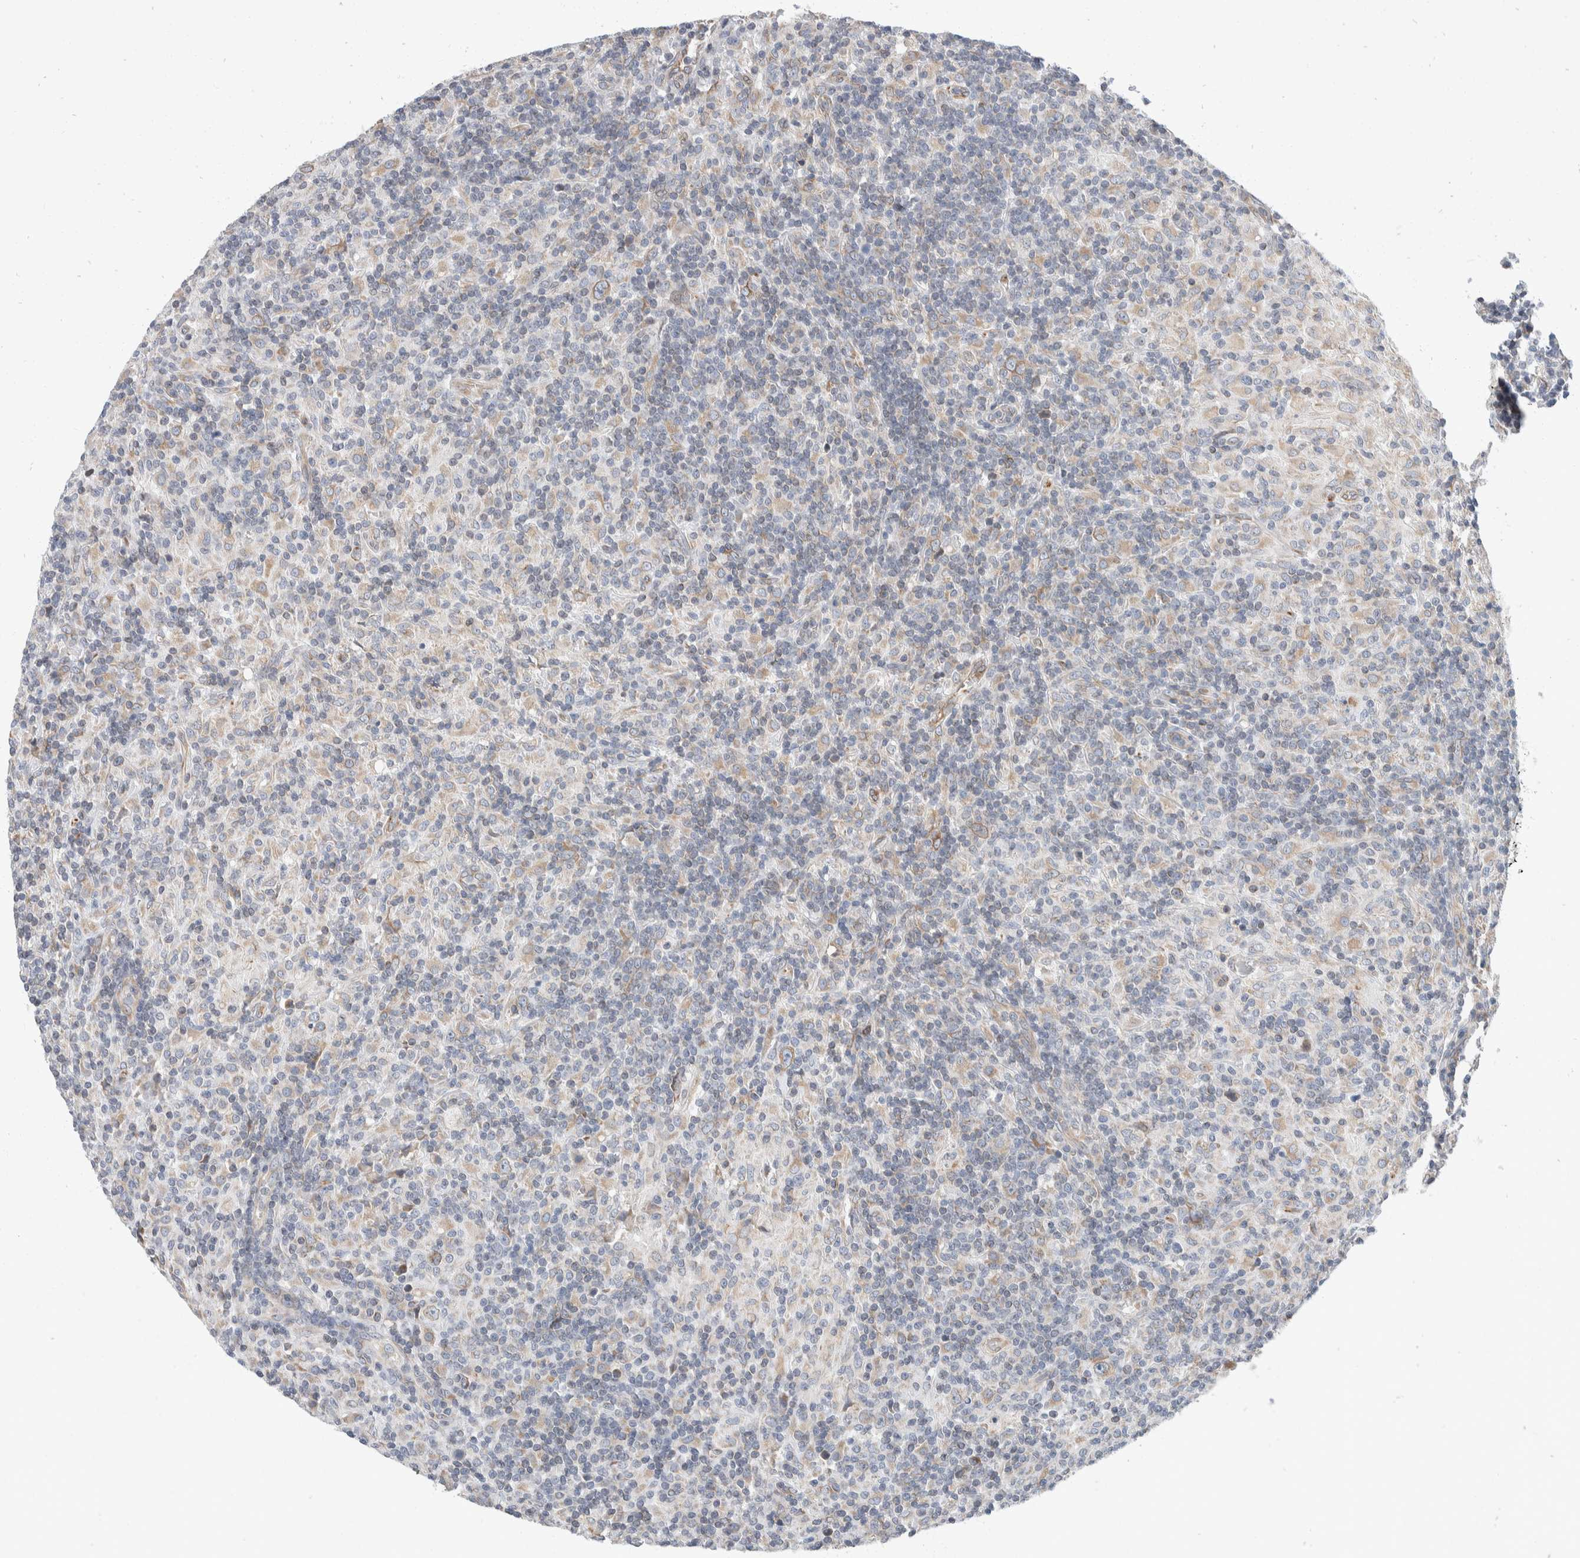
{"staining": {"intensity": "weak", "quantity": ">75%", "location": "cytoplasmic/membranous"}, "tissue": "lymphoma", "cell_type": "Tumor cells", "image_type": "cancer", "snomed": [{"axis": "morphology", "description": "Hodgkin's disease, NOS"}, {"axis": "topography", "description": "Lymph node"}], "caption": "Lymphoma stained with immunohistochemistry (IHC) shows weak cytoplasmic/membranous positivity in approximately >75% of tumor cells.", "gene": "TMEM245", "patient": {"sex": "male", "age": 70}}